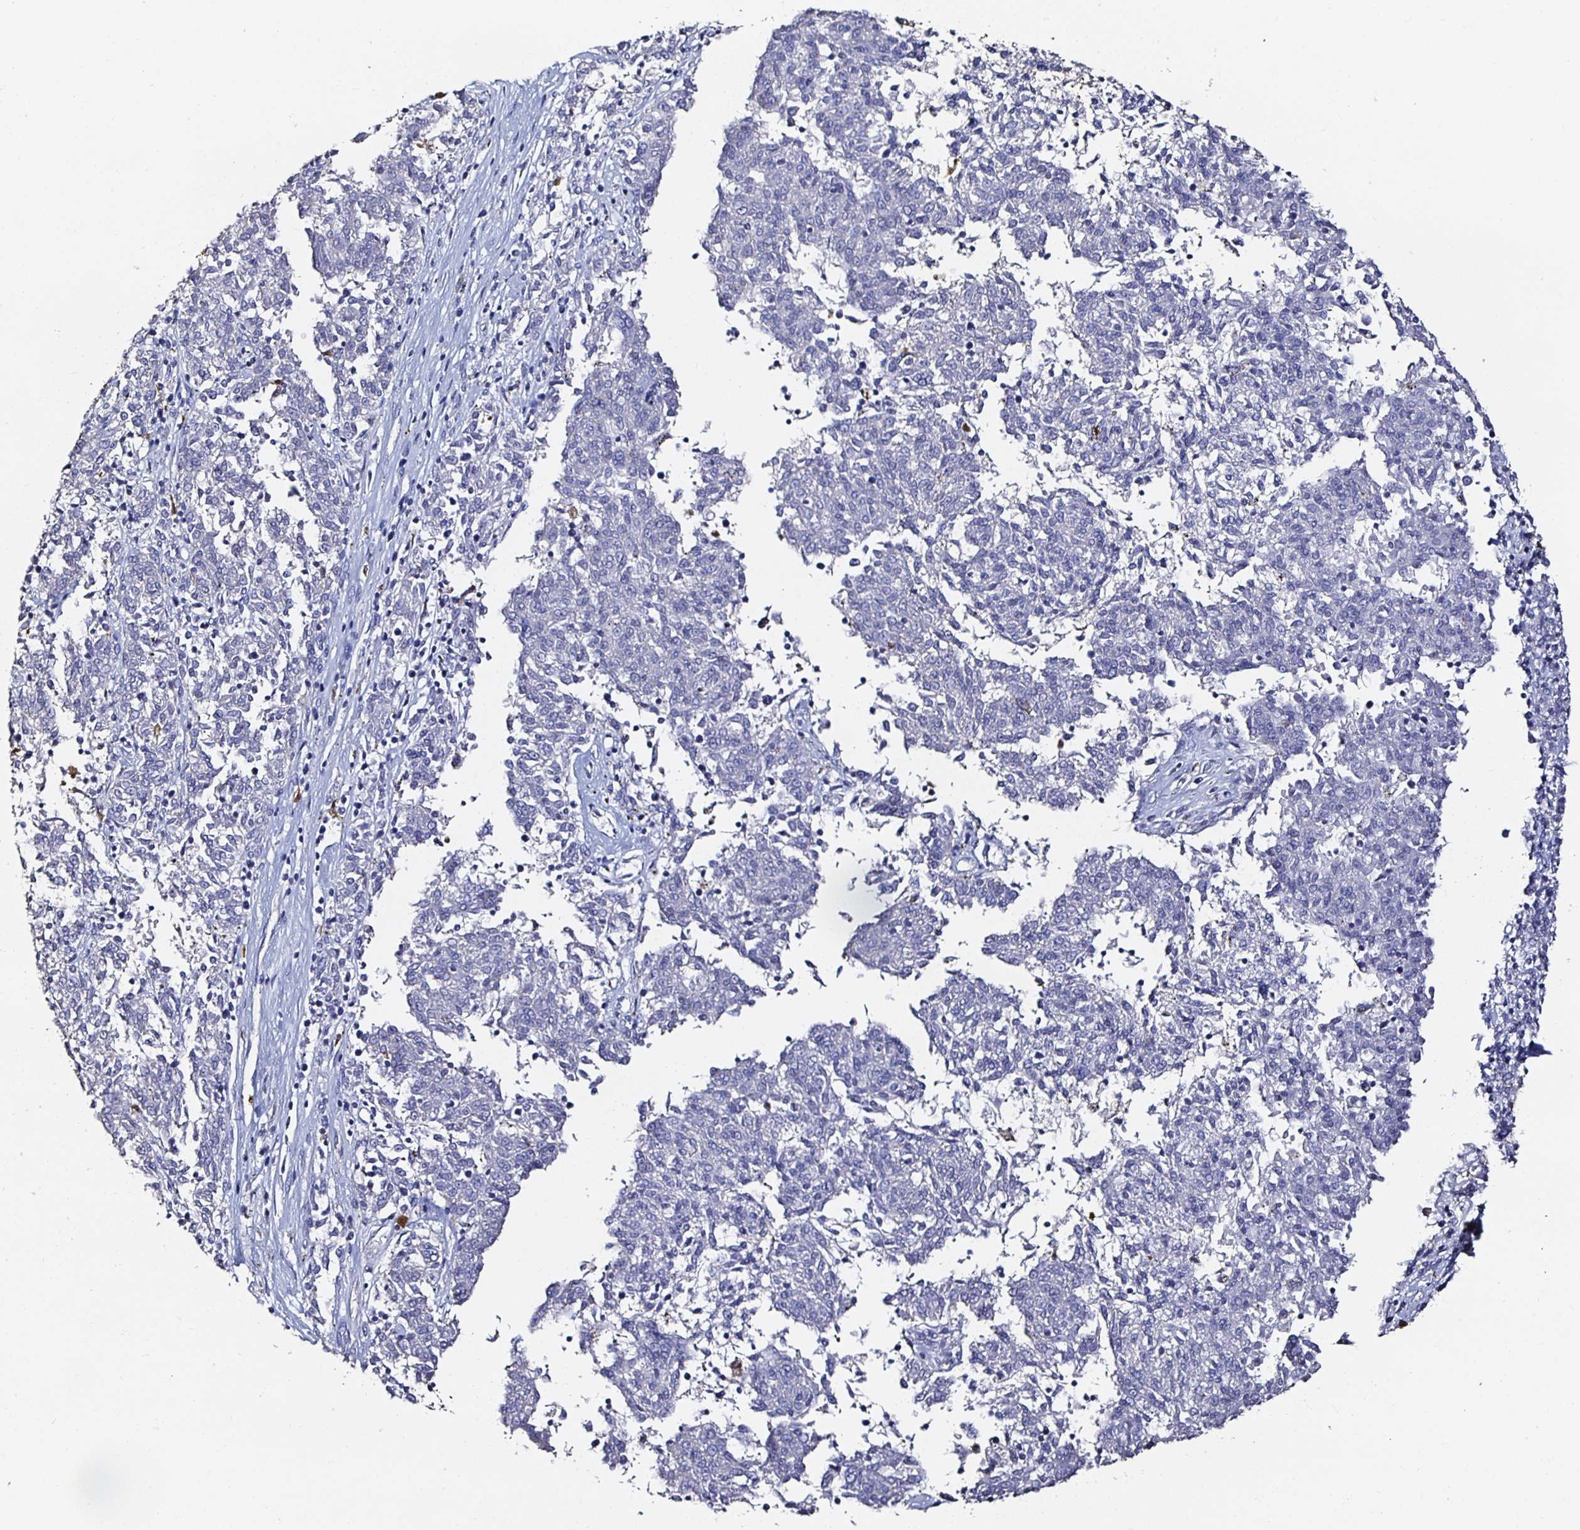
{"staining": {"intensity": "negative", "quantity": "none", "location": "none"}, "tissue": "melanoma", "cell_type": "Tumor cells", "image_type": "cancer", "snomed": [{"axis": "morphology", "description": "Malignant melanoma, NOS"}, {"axis": "topography", "description": "Skin"}], "caption": "Immunohistochemistry (IHC) image of neoplastic tissue: human malignant melanoma stained with DAB (3,3'-diaminobenzidine) displays no significant protein staining in tumor cells.", "gene": "TLR4", "patient": {"sex": "female", "age": 72}}